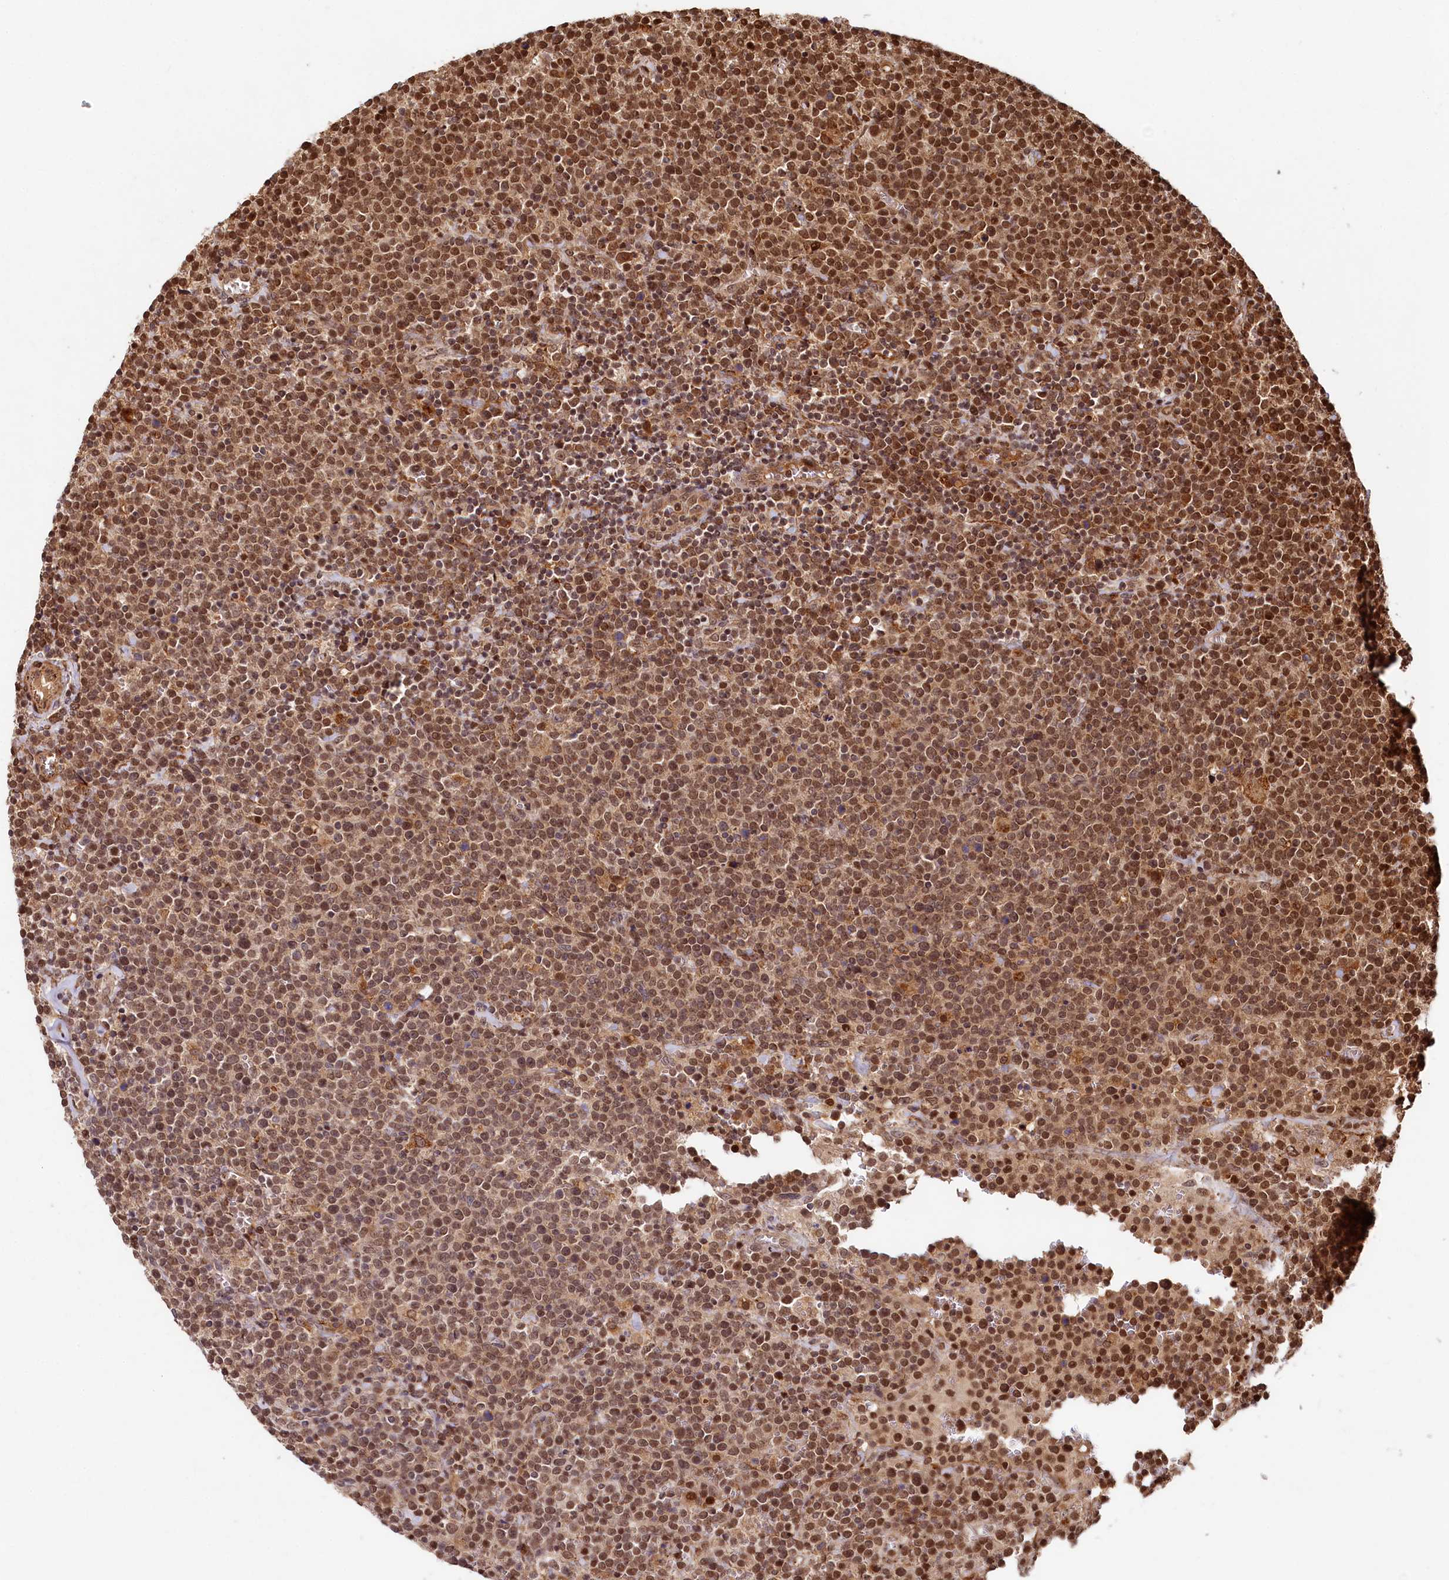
{"staining": {"intensity": "moderate", "quantity": ">75%", "location": "nuclear"}, "tissue": "lymphoma", "cell_type": "Tumor cells", "image_type": "cancer", "snomed": [{"axis": "morphology", "description": "Malignant lymphoma, non-Hodgkin's type, High grade"}, {"axis": "topography", "description": "Lymph node"}], "caption": "Immunohistochemistry (IHC) photomicrograph of human high-grade malignant lymphoma, non-Hodgkin's type stained for a protein (brown), which displays medium levels of moderate nuclear expression in about >75% of tumor cells.", "gene": "TRIM23", "patient": {"sex": "male", "age": 61}}